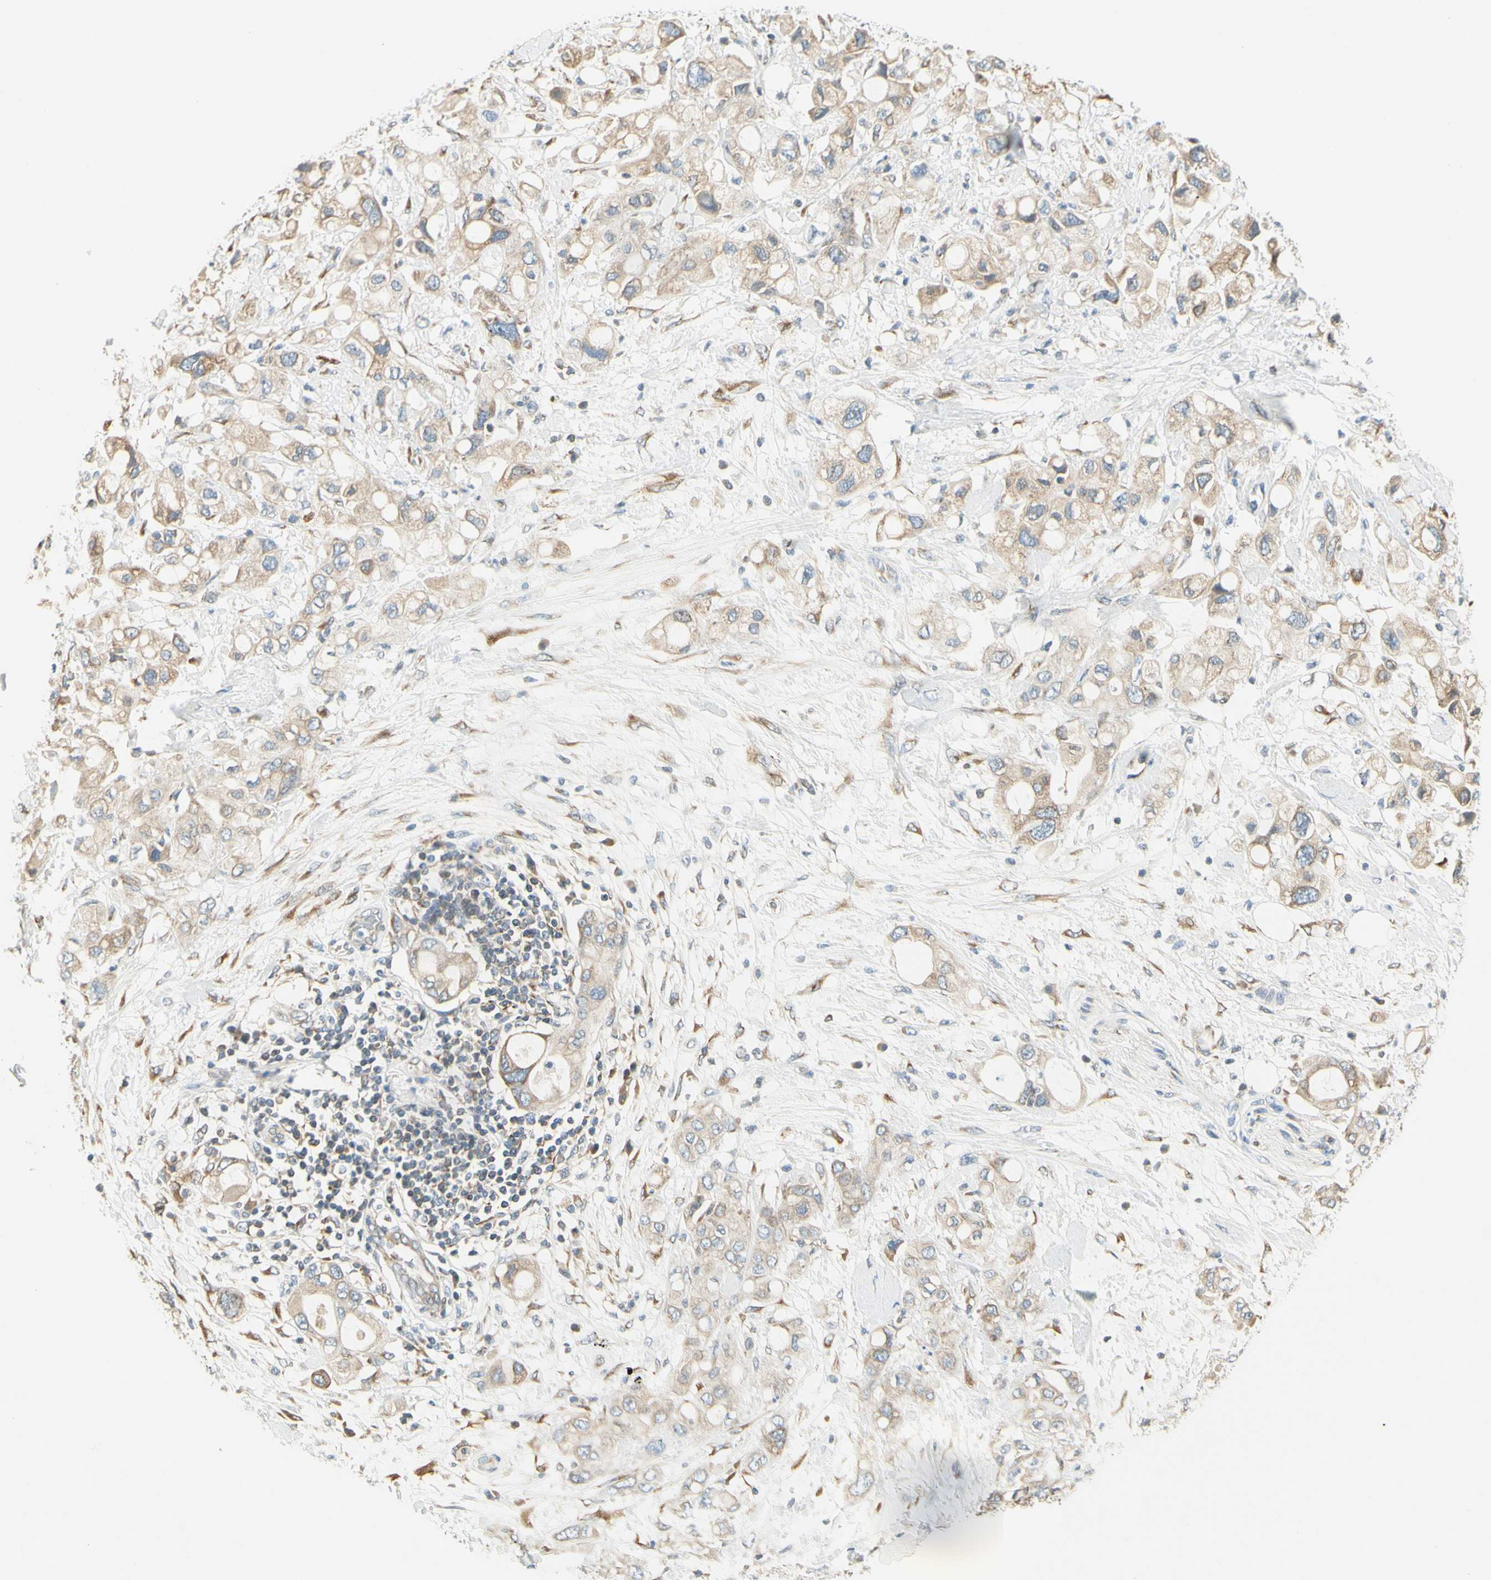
{"staining": {"intensity": "weak", "quantity": "25%-75%", "location": "cytoplasmic/membranous"}, "tissue": "pancreatic cancer", "cell_type": "Tumor cells", "image_type": "cancer", "snomed": [{"axis": "morphology", "description": "Adenocarcinoma, NOS"}, {"axis": "topography", "description": "Pancreas"}], "caption": "Immunohistochemical staining of pancreatic cancer demonstrates low levels of weak cytoplasmic/membranous expression in approximately 25%-75% of tumor cells.", "gene": "IGDCC4", "patient": {"sex": "female", "age": 56}}